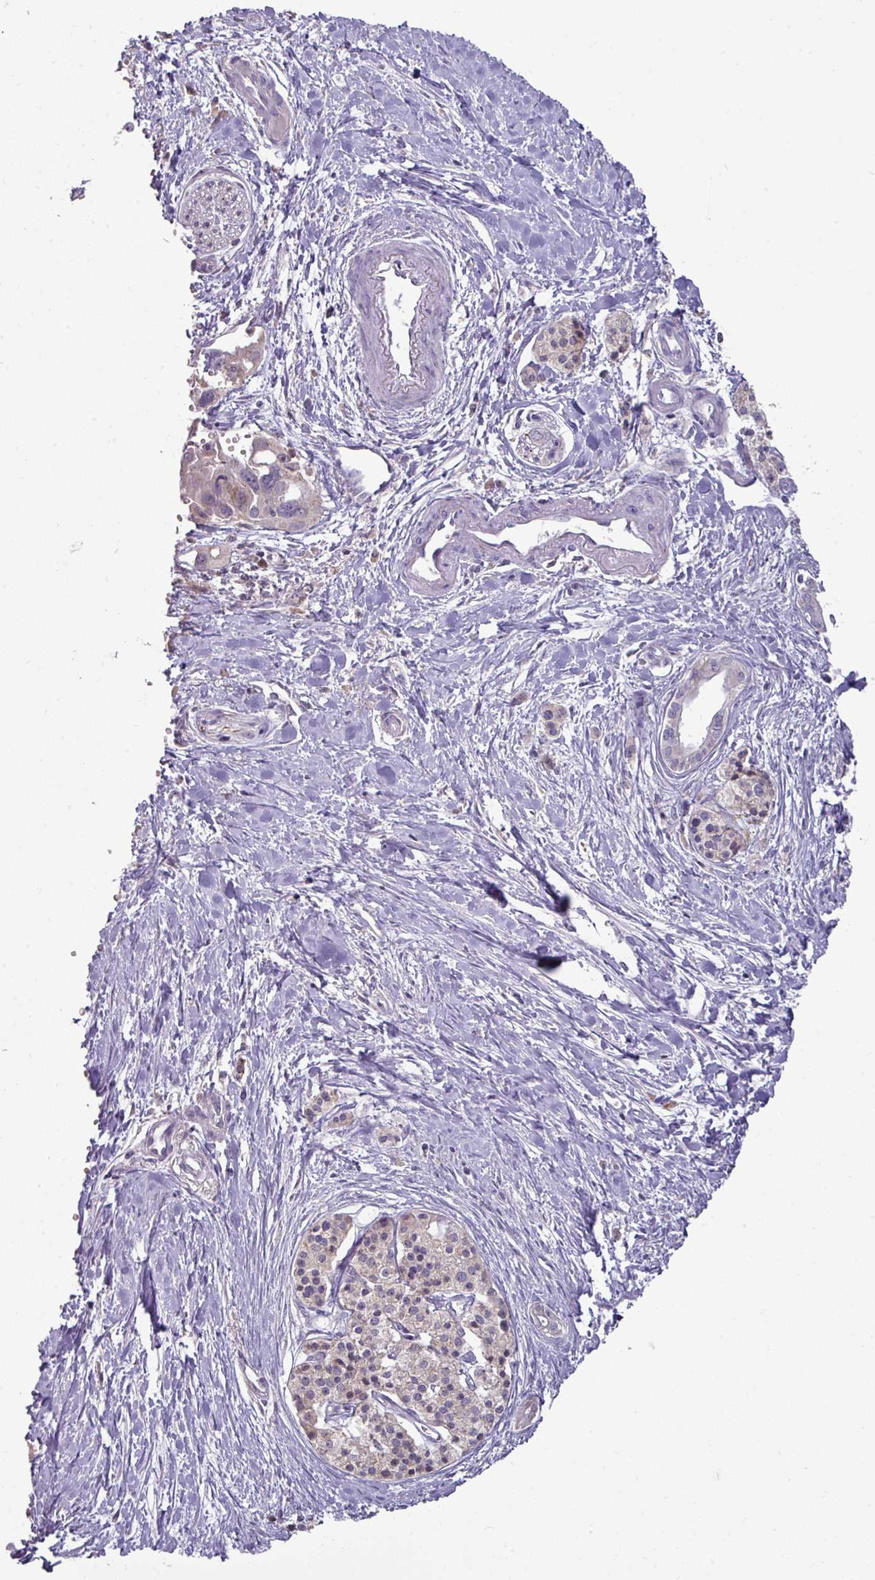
{"staining": {"intensity": "negative", "quantity": "none", "location": "none"}, "tissue": "pancreatic cancer", "cell_type": "Tumor cells", "image_type": "cancer", "snomed": [{"axis": "morphology", "description": "Adenocarcinoma, NOS"}, {"axis": "topography", "description": "Pancreas"}], "caption": "The image reveals no significant expression in tumor cells of pancreatic cancer.", "gene": "TRAPPC1", "patient": {"sex": "female", "age": 50}}